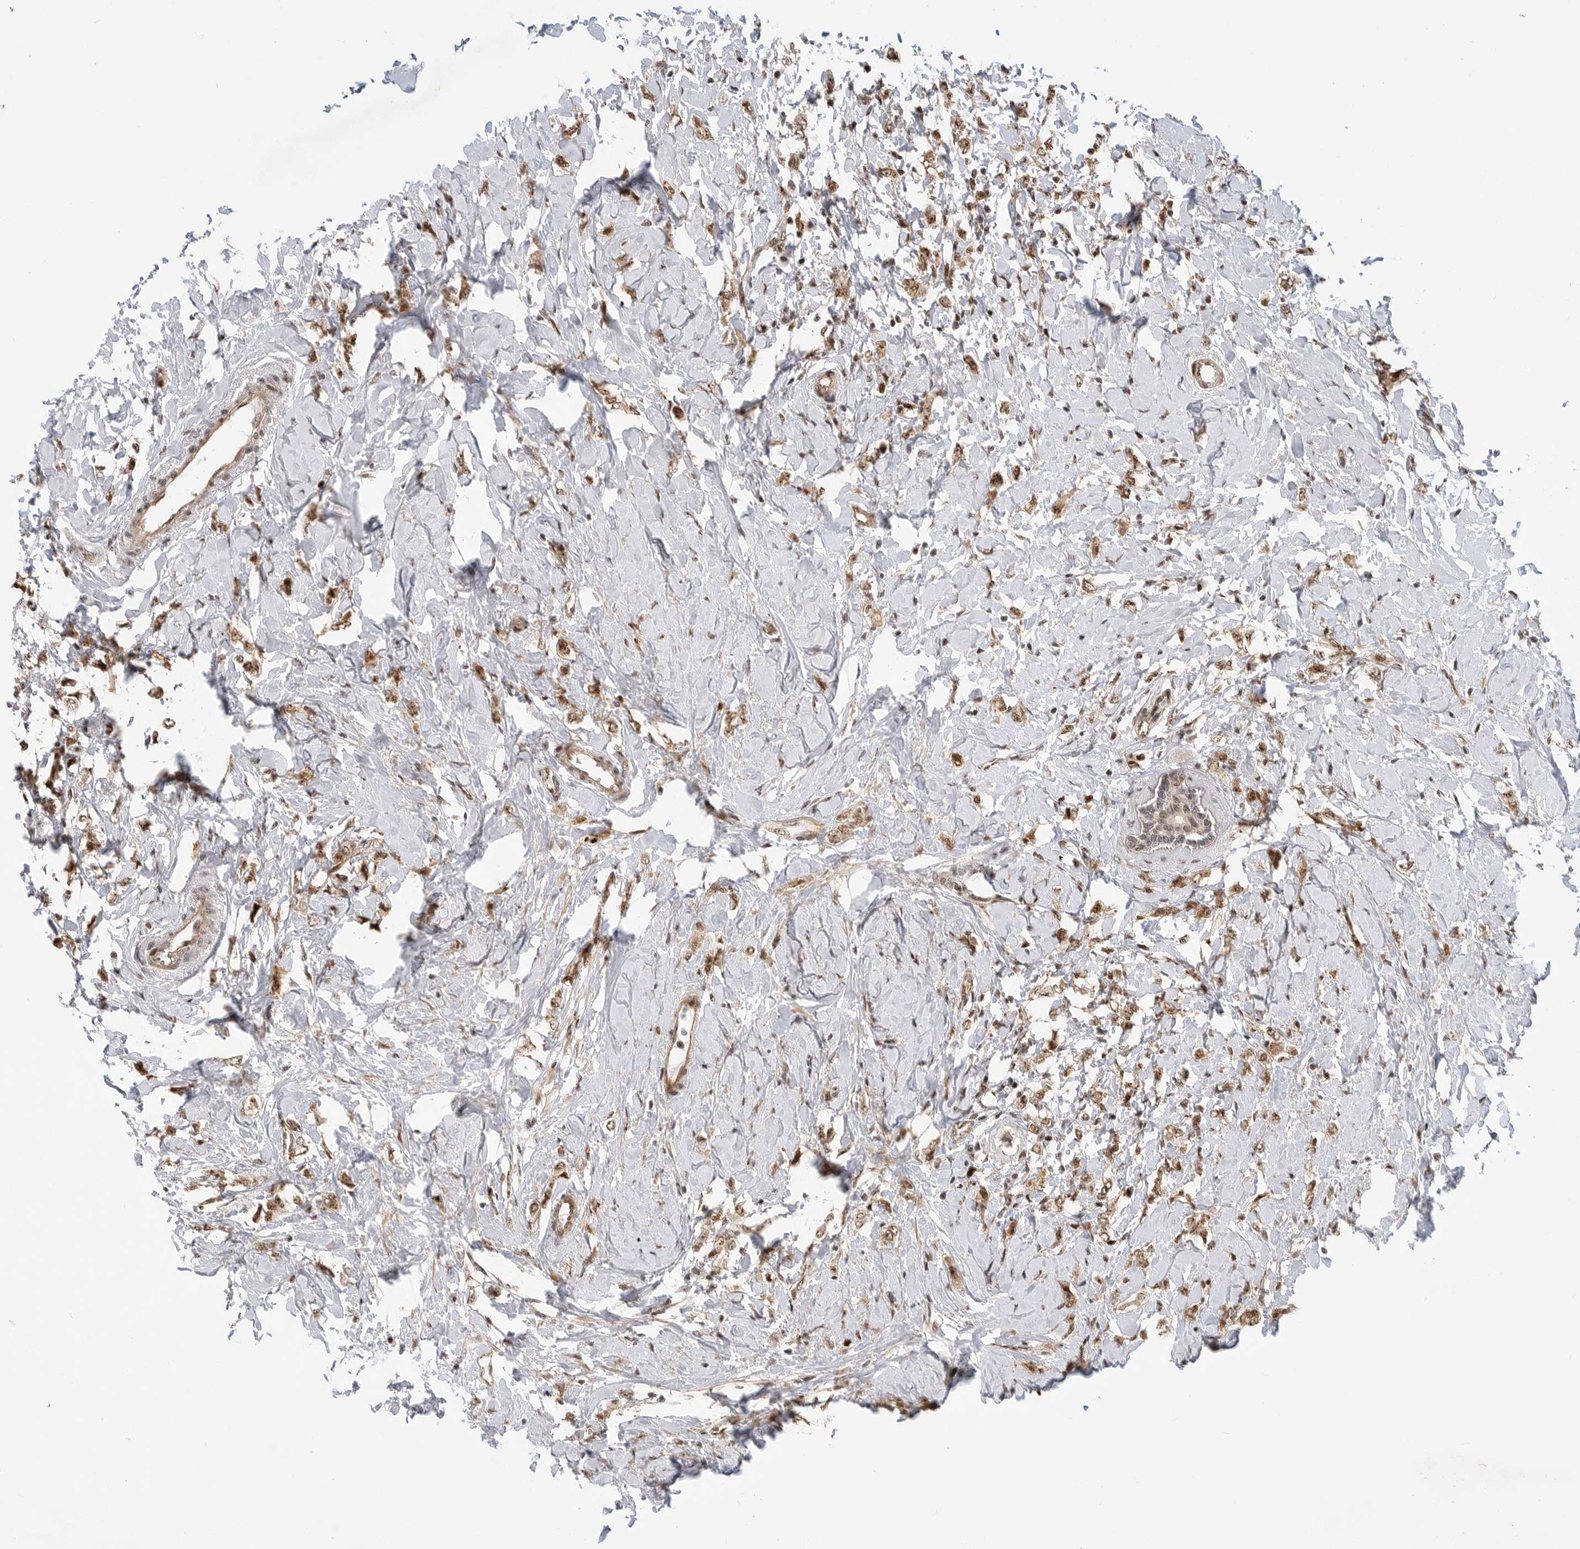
{"staining": {"intensity": "moderate", "quantity": ">75%", "location": "cytoplasmic/membranous,nuclear"}, "tissue": "breast cancer", "cell_type": "Tumor cells", "image_type": "cancer", "snomed": [{"axis": "morphology", "description": "Normal tissue, NOS"}, {"axis": "morphology", "description": "Lobular carcinoma"}, {"axis": "topography", "description": "Breast"}], "caption": "A medium amount of moderate cytoplasmic/membranous and nuclear staining is seen in approximately >75% of tumor cells in lobular carcinoma (breast) tissue.", "gene": "GPATCH2", "patient": {"sex": "female", "age": 47}}